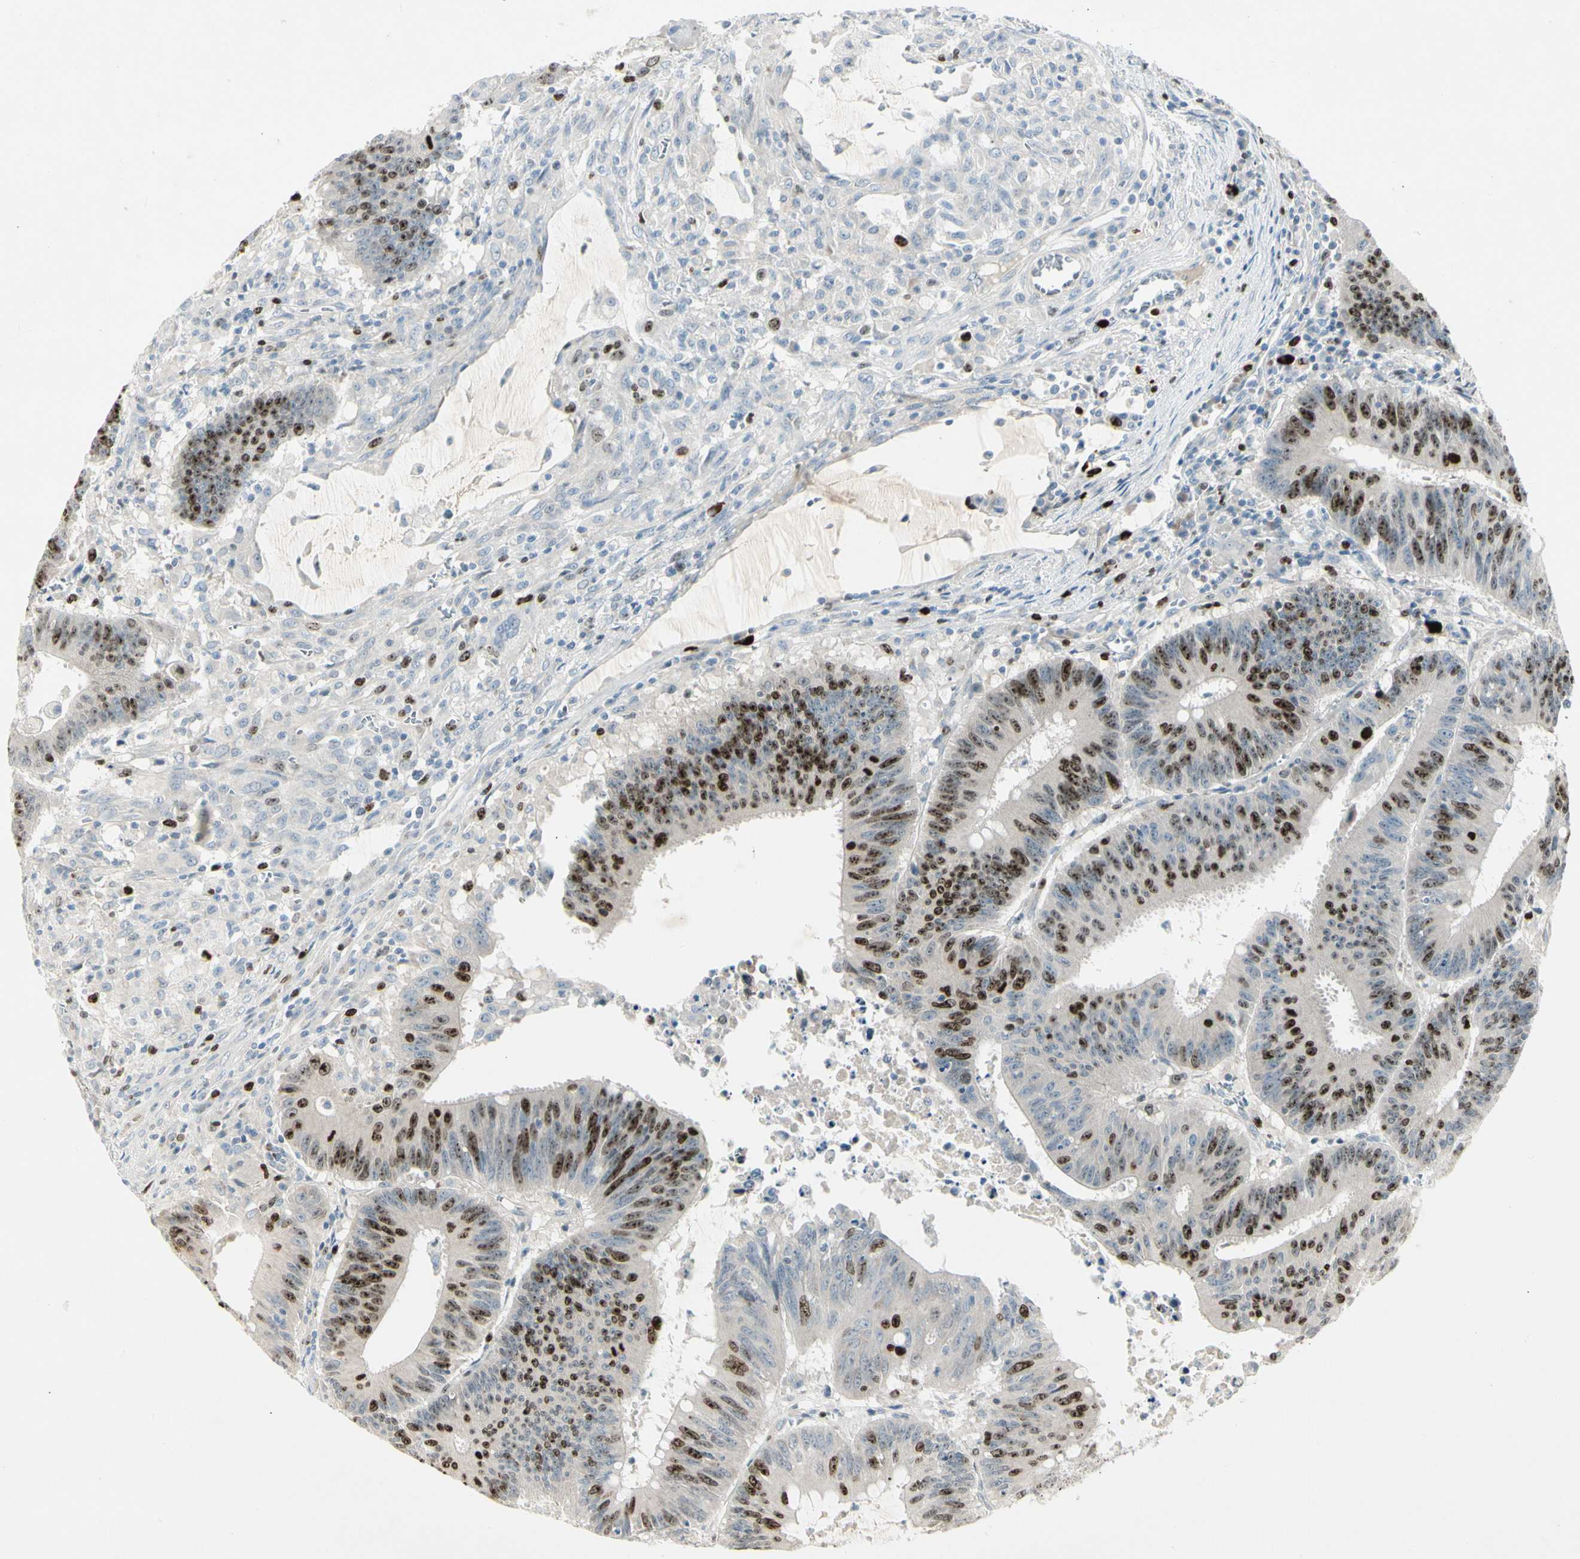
{"staining": {"intensity": "strong", "quantity": "25%-75%", "location": "nuclear"}, "tissue": "colorectal cancer", "cell_type": "Tumor cells", "image_type": "cancer", "snomed": [{"axis": "morphology", "description": "Adenocarcinoma, NOS"}, {"axis": "topography", "description": "Colon"}], "caption": "An immunohistochemistry micrograph of neoplastic tissue is shown. Protein staining in brown labels strong nuclear positivity in colorectal adenocarcinoma within tumor cells.", "gene": "PITX1", "patient": {"sex": "male", "age": 45}}